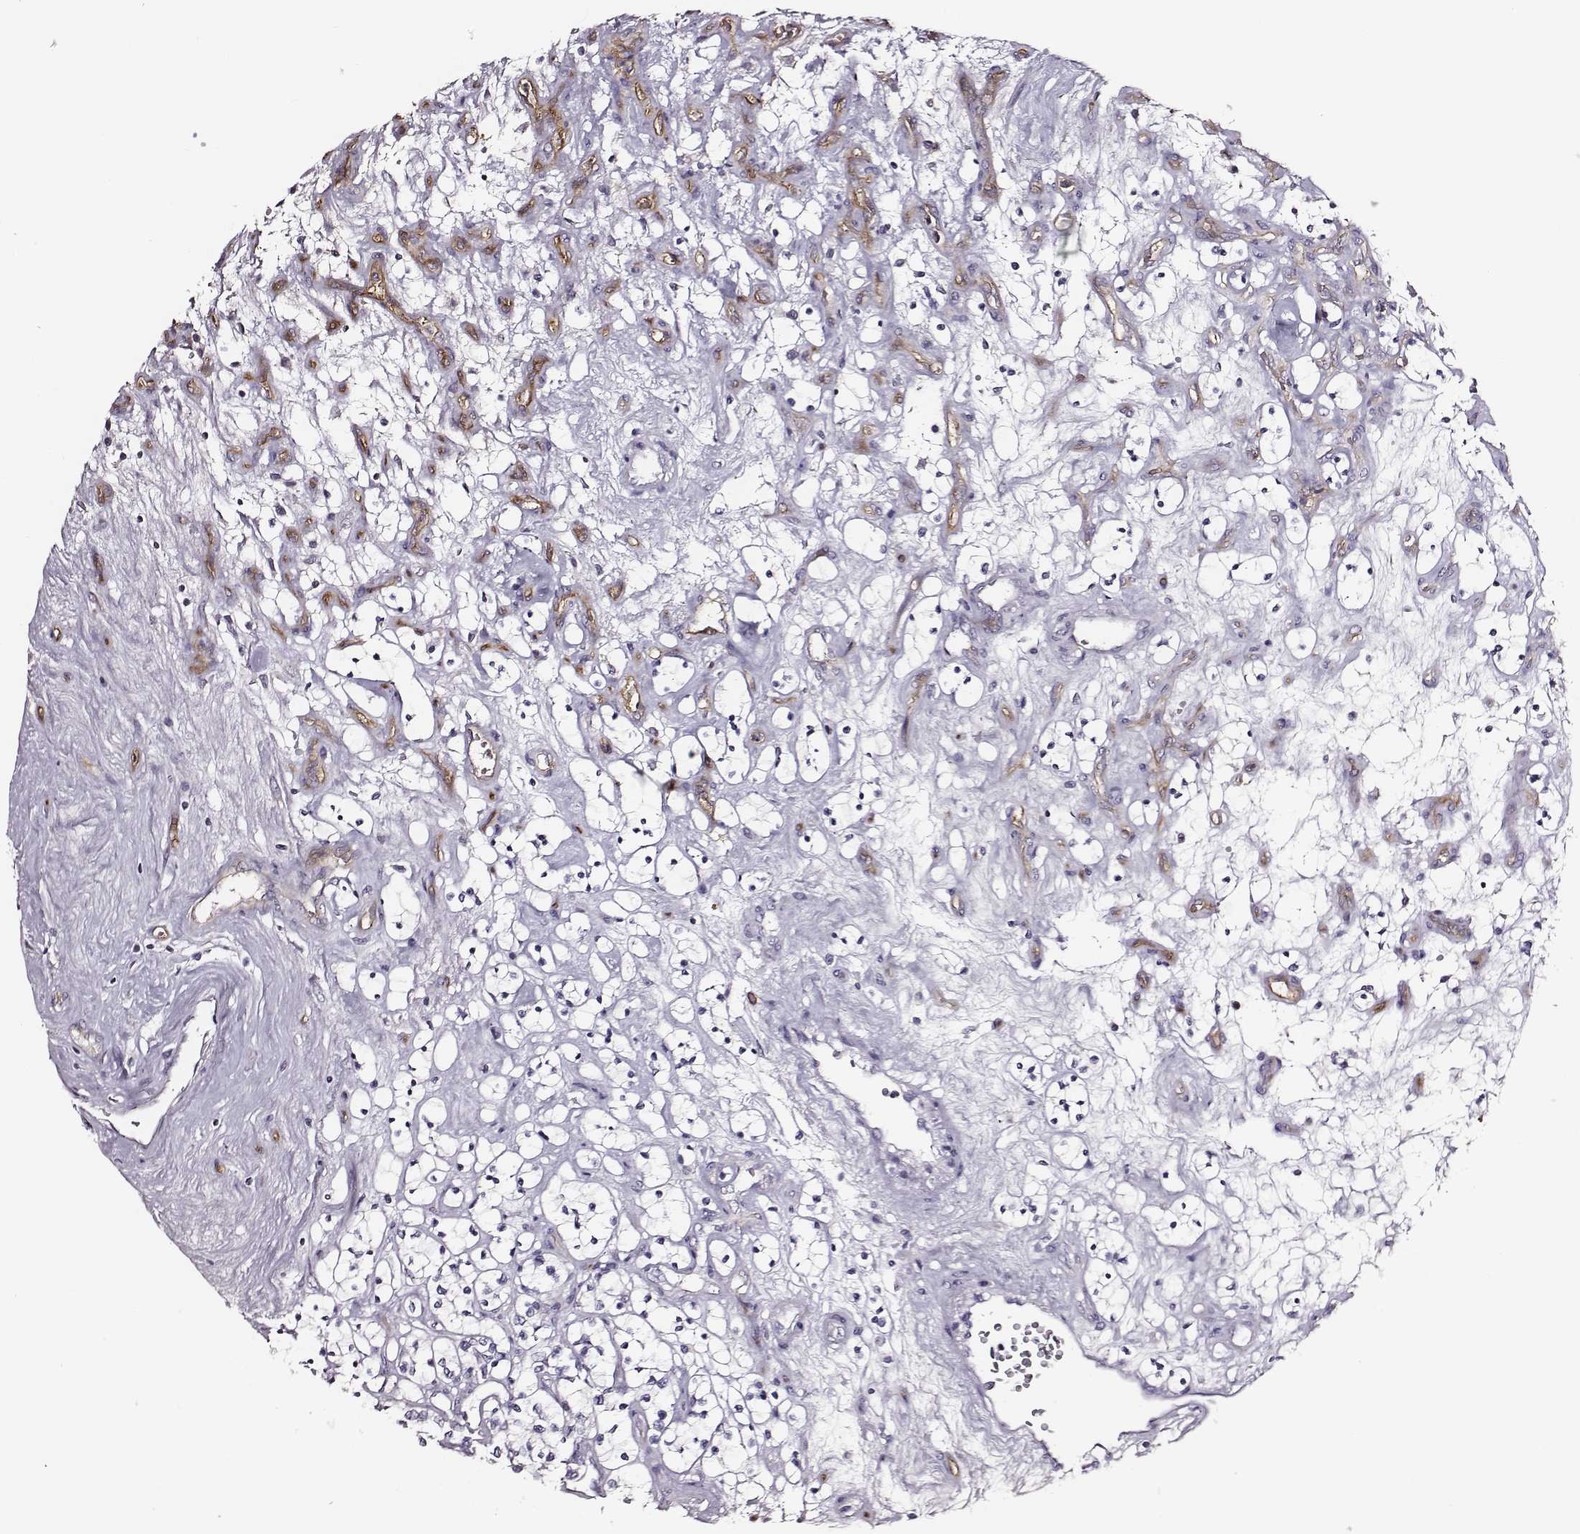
{"staining": {"intensity": "negative", "quantity": "none", "location": "none"}, "tissue": "renal cancer", "cell_type": "Tumor cells", "image_type": "cancer", "snomed": [{"axis": "morphology", "description": "Adenocarcinoma, NOS"}, {"axis": "topography", "description": "Kidney"}], "caption": "There is no significant positivity in tumor cells of renal adenocarcinoma.", "gene": "DPEP1", "patient": {"sex": "female", "age": 69}}